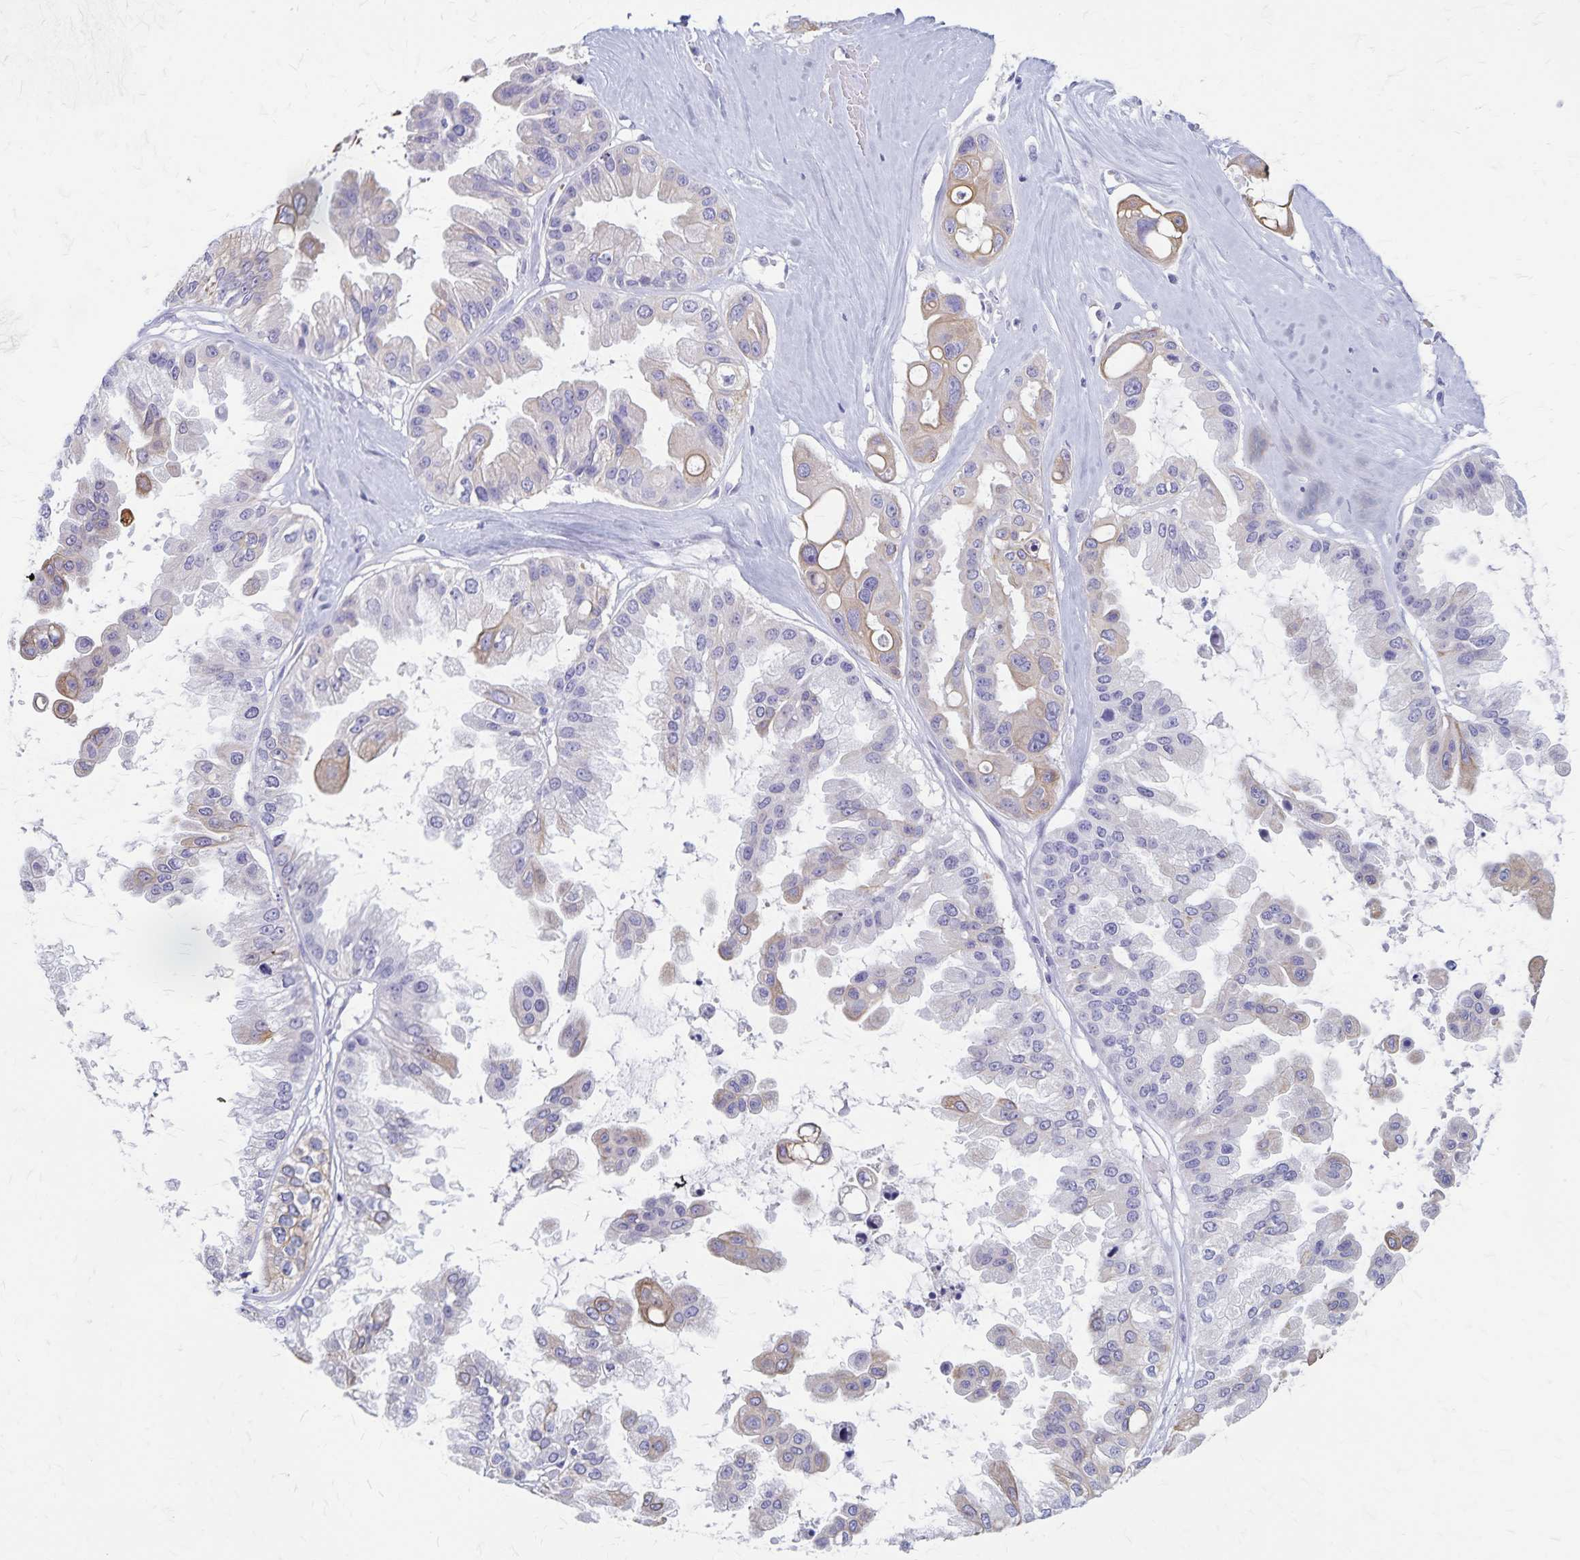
{"staining": {"intensity": "weak", "quantity": "25%-75%", "location": "cytoplasmic/membranous"}, "tissue": "ovarian cancer", "cell_type": "Tumor cells", "image_type": "cancer", "snomed": [{"axis": "morphology", "description": "Cystadenocarcinoma, serous, NOS"}, {"axis": "topography", "description": "Ovary"}], "caption": "High-power microscopy captured an immunohistochemistry image of ovarian cancer, revealing weak cytoplasmic/membranous positivity in about 25%-75% of tumor cells. (IHC, brightfield microscopy, high magnification).", "gene": "GPBAR1", "patient": {"sex": "female", "age": 56}}